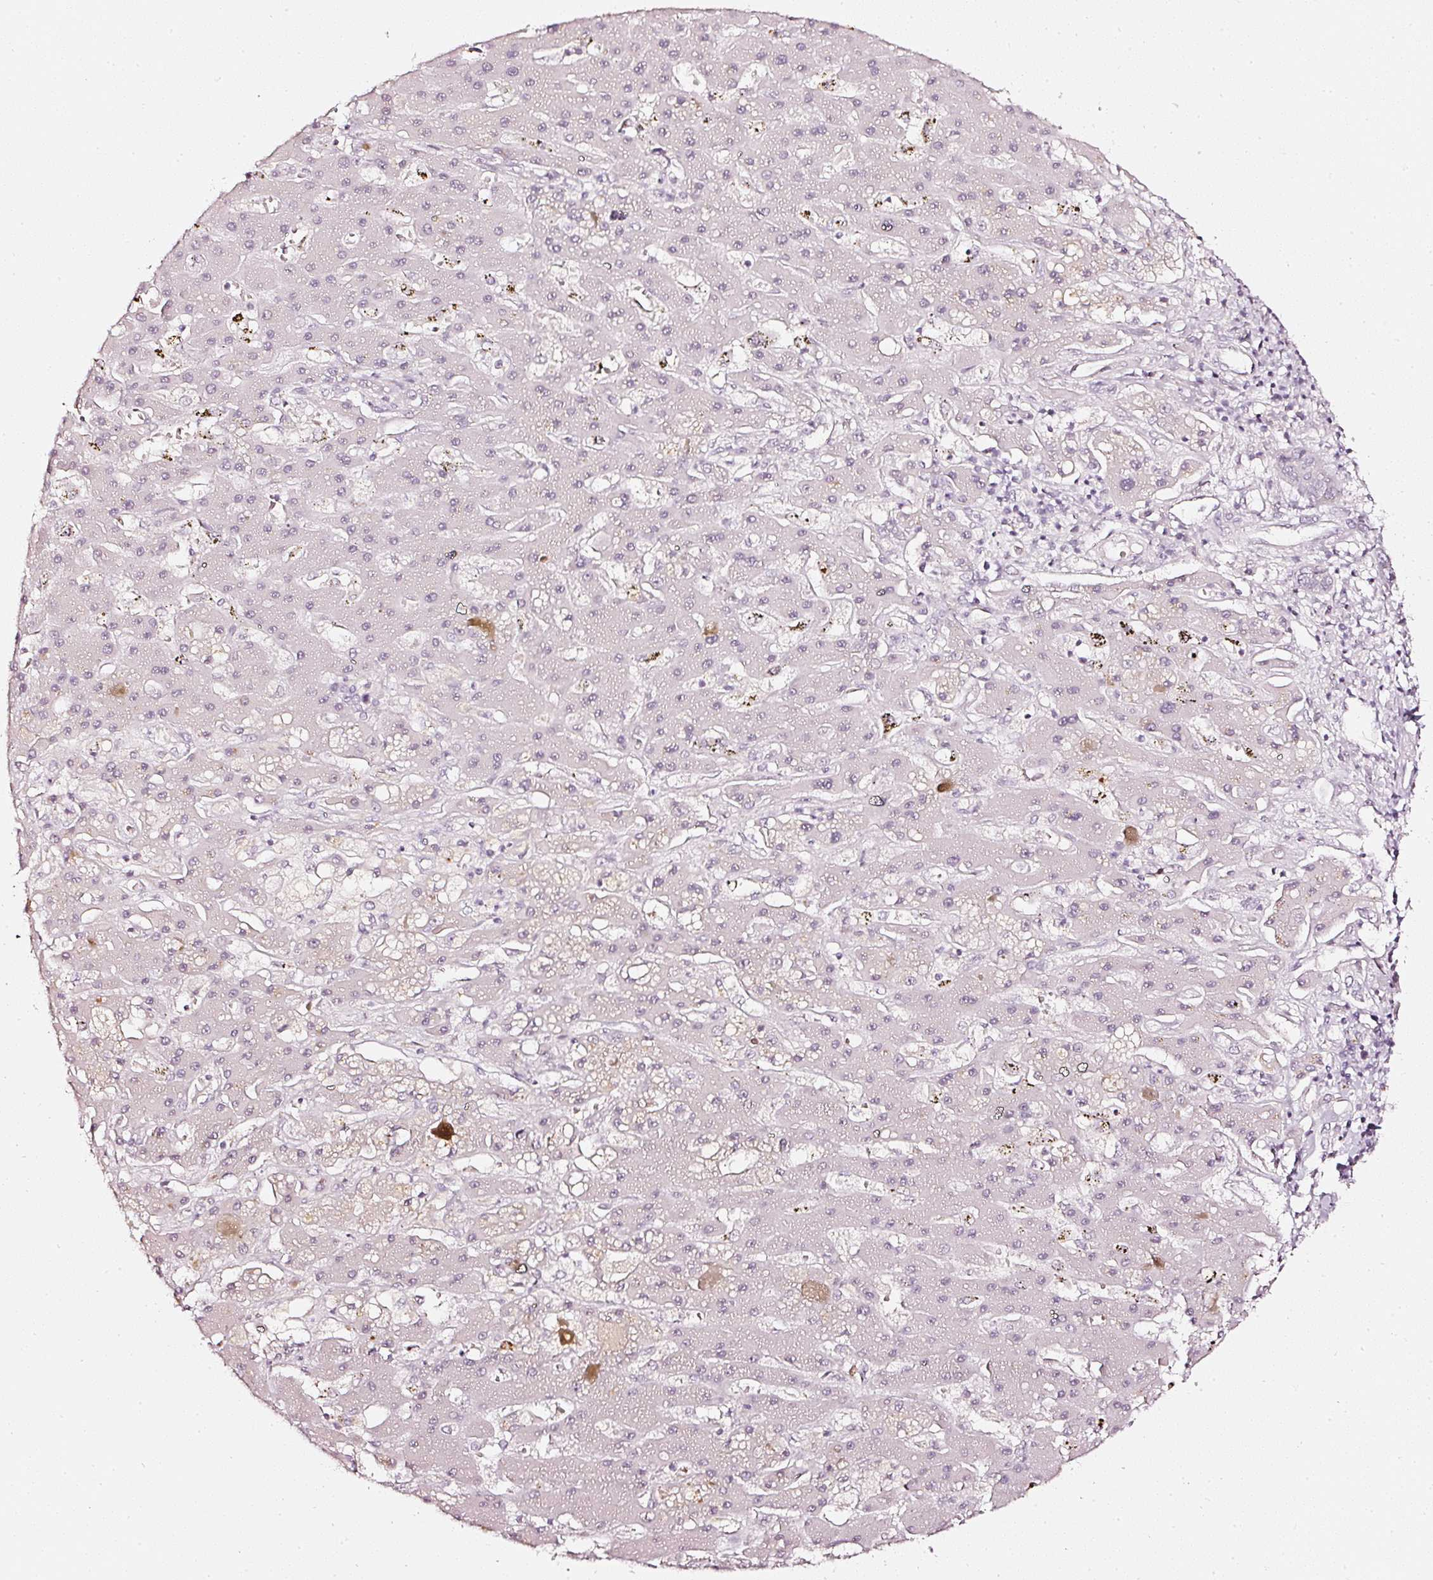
{"staining": {"intensity": "negative", "quantity": "none", "location": "none"}, "tissue": "liver cancer", "cell_type": "Tumor cells", "image_type": "cancer", "snomed": [{"axis": "morphology", "description": "Cholangiocarcinoma"}, {"axis": "topography", "description": "Liver"}], "caption": "The immunohistochemistry (IHC) photomicrograph has no significant expression in tumor cells of liver cancer (cholangiocarcinoma) tissue.", "gene": "CNP", "patient": {"sex": "male", "age": 67}}